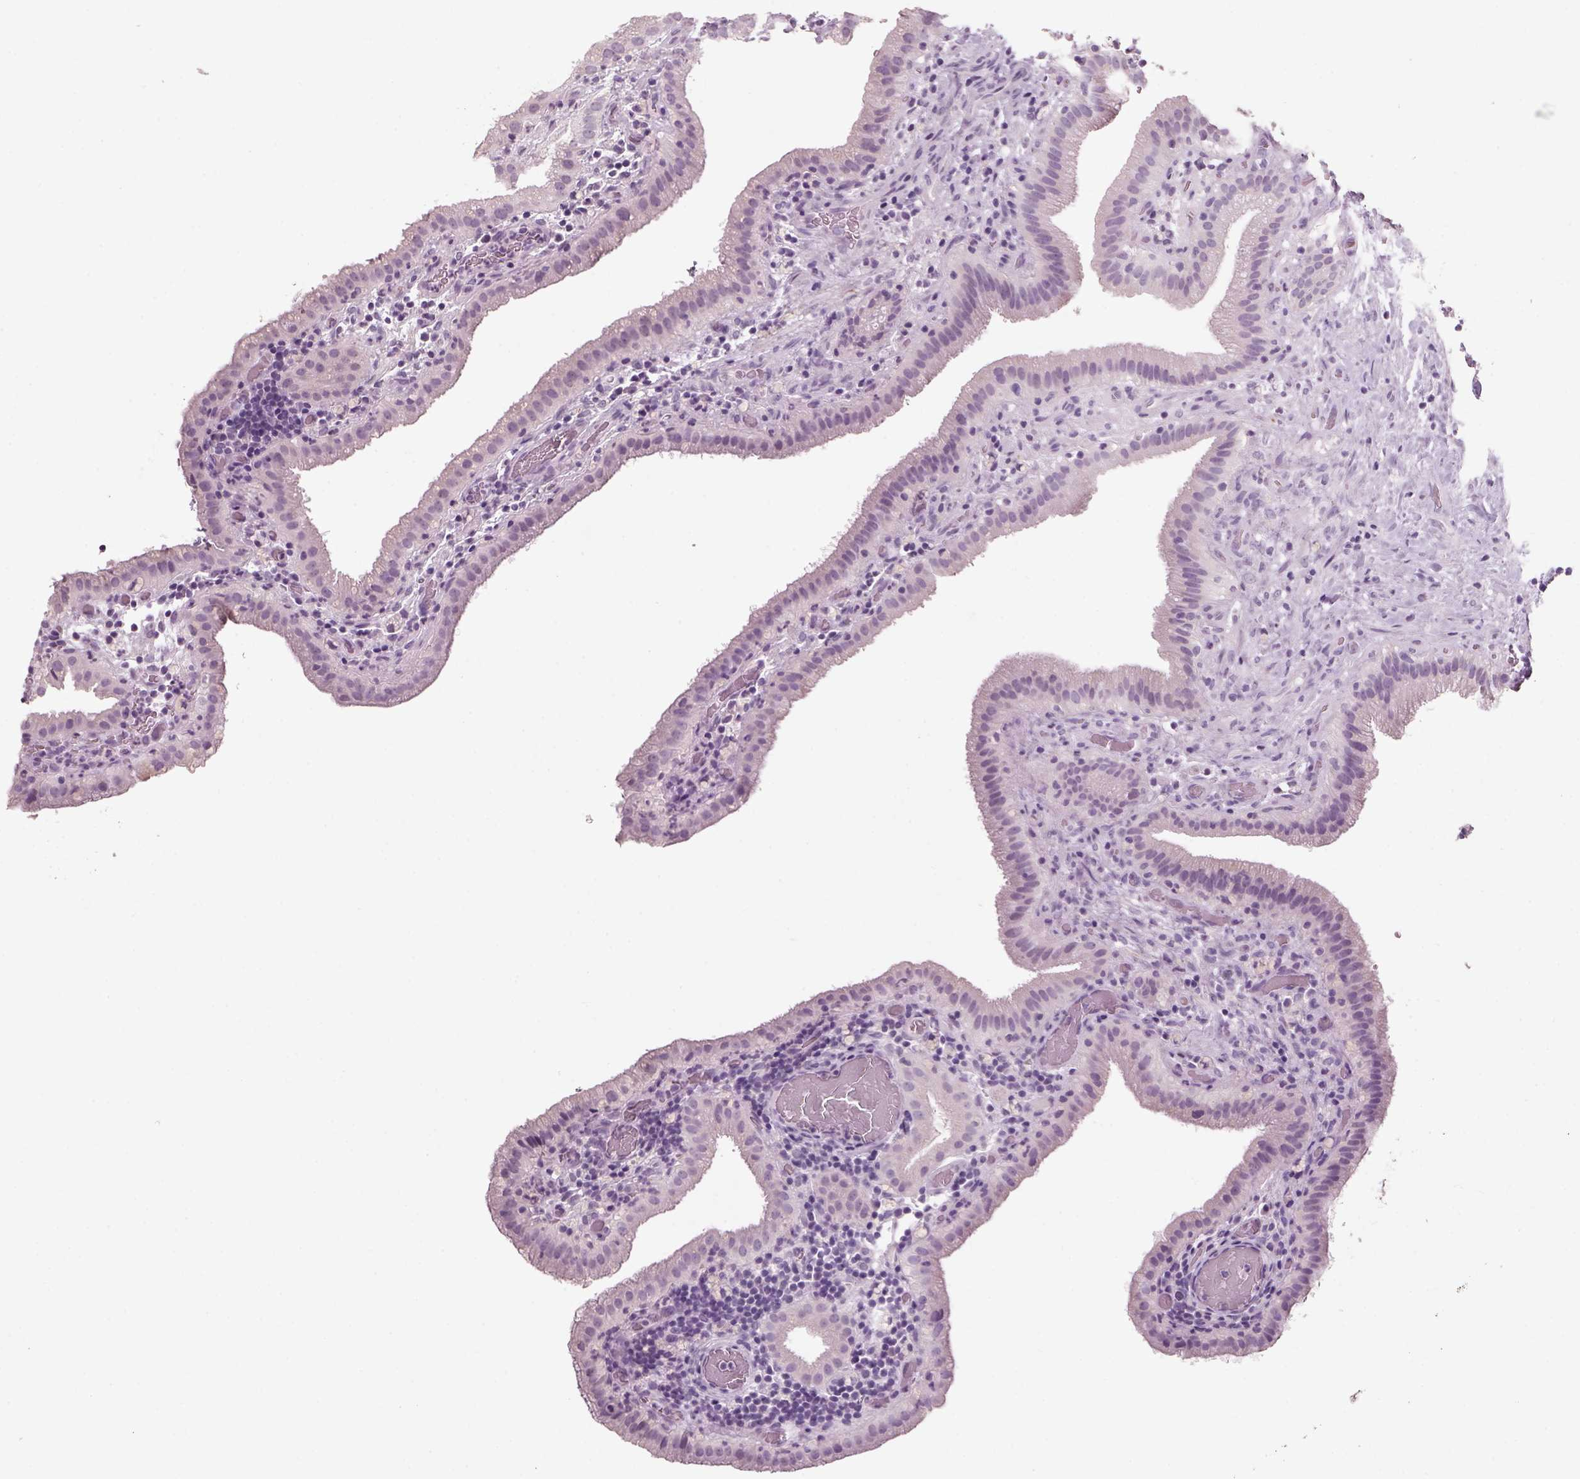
{"staining": {"intensity": "negative", "quantity": "none", "location": "none"}, "tissue": "gallbladder", "cell_type": "Glandular cells", "image_type": "normal", "snomed": [{"axis": "morphology", "description": "Normal tissue, NOS"}, {"axis": "topography", "description": "Gallbladder"}], "caption": "Glandular cells are negative for protein expression in normal human gallbladder. (Immunohistochemistry (ihc), brightfield microscopy, high magnification).", "gene": "SLC6A2", "patient": {"sex": "male", "age": 62}}